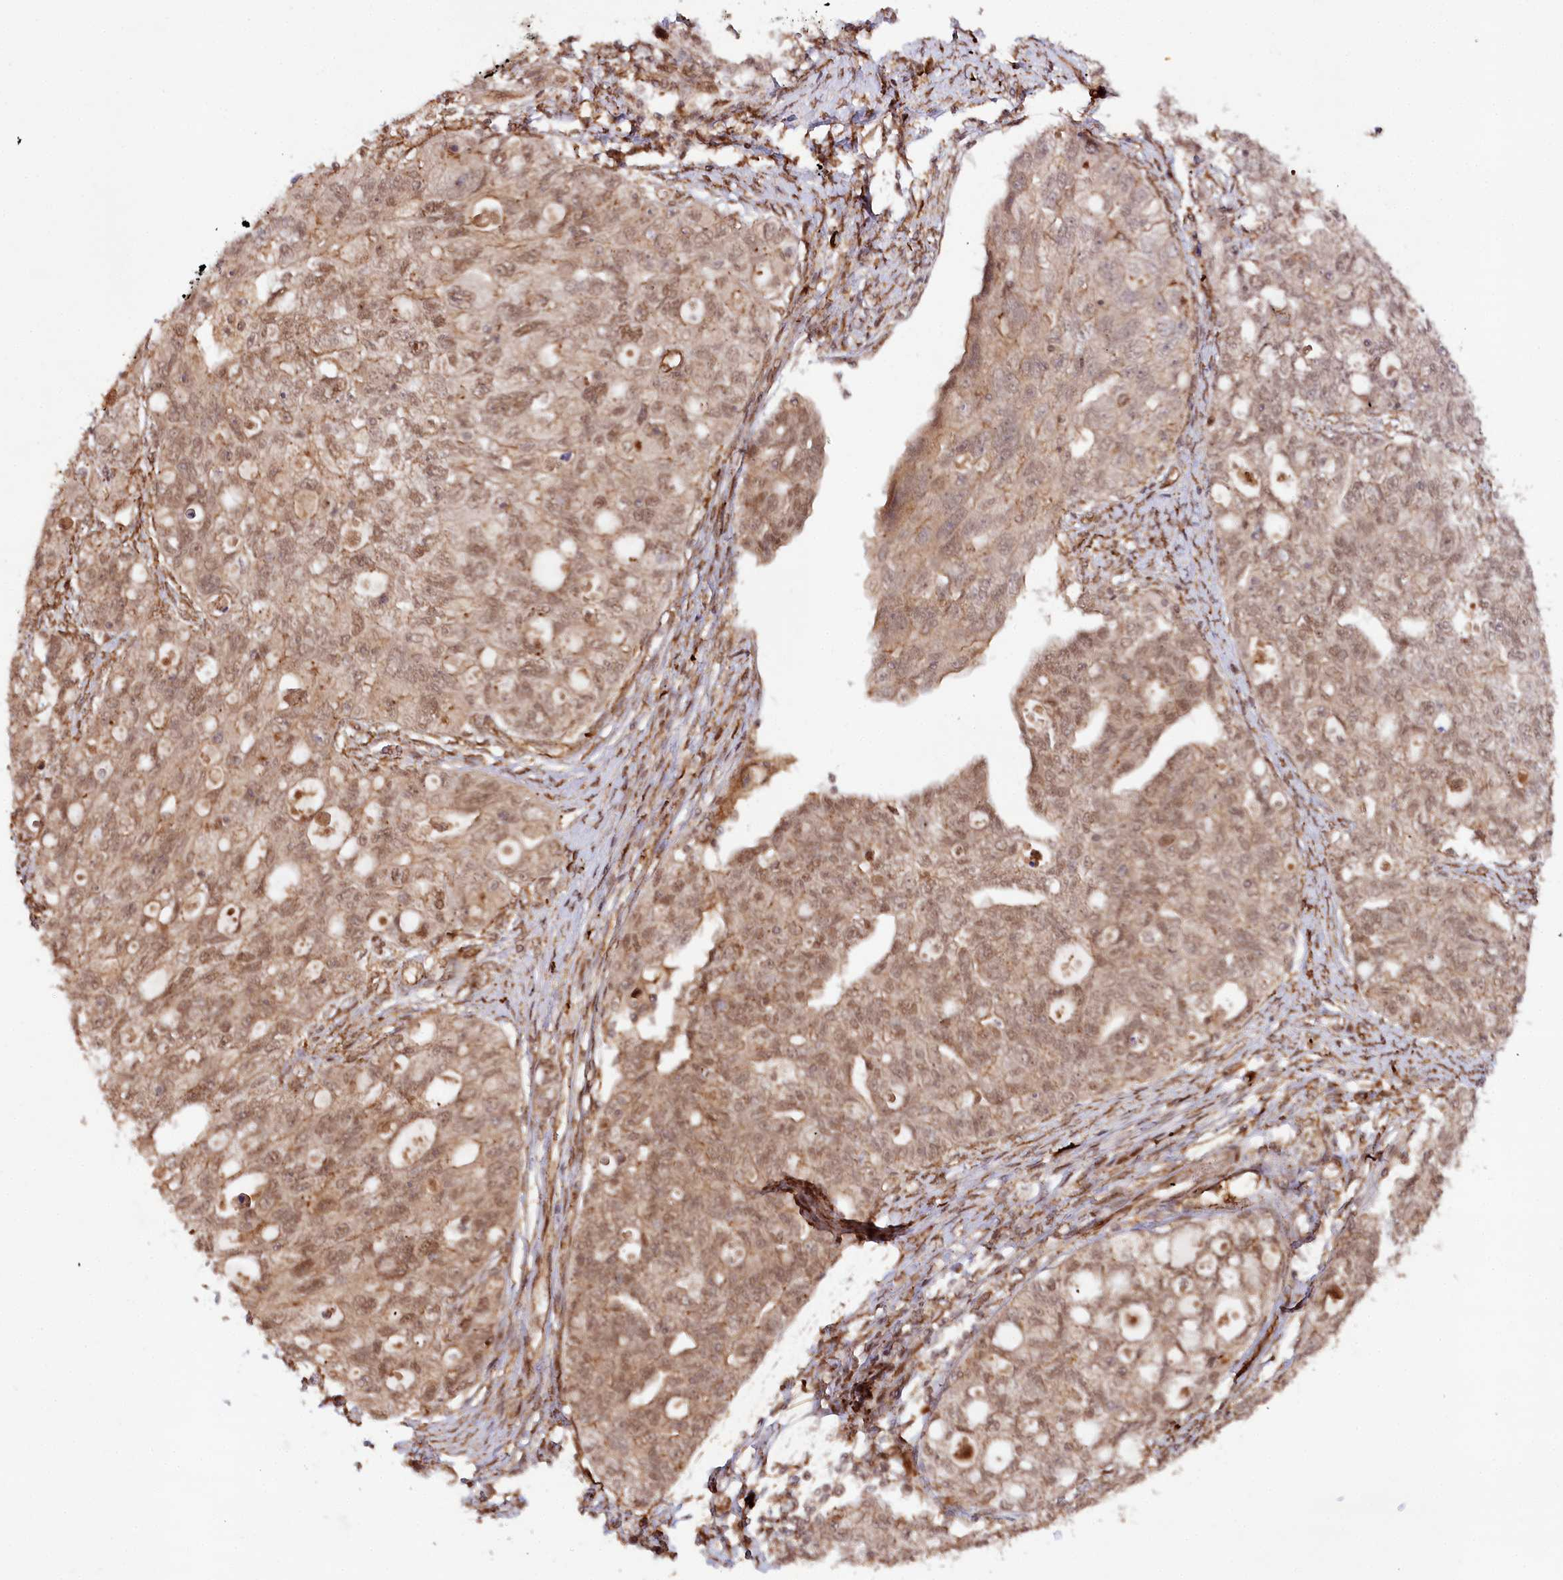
{"staining": {"intensity": "moderate", "quantity": ">75%", "location": "nuclear"}, "tissue": "ovarian cancer", "cell_type": "Tumor cells", "image_type": "cancer", "snomed": [{"axis": "morphology", "description": "Carcinoma, NOS"}, {"axis": "morphology", "description": "Cystadenocarcinoma, serous, NOS"}, {"axis": "topography", "description": "Ovary"}], "caption": "This is an image of immunohistochemistry staining of ovarian cancer (serous cystadenocarcinoma), which shows moderate positivity in the nuclear of tumor cells.", "gene": "ALKBH8", "patient": {"sex": "female", "age": 69}}